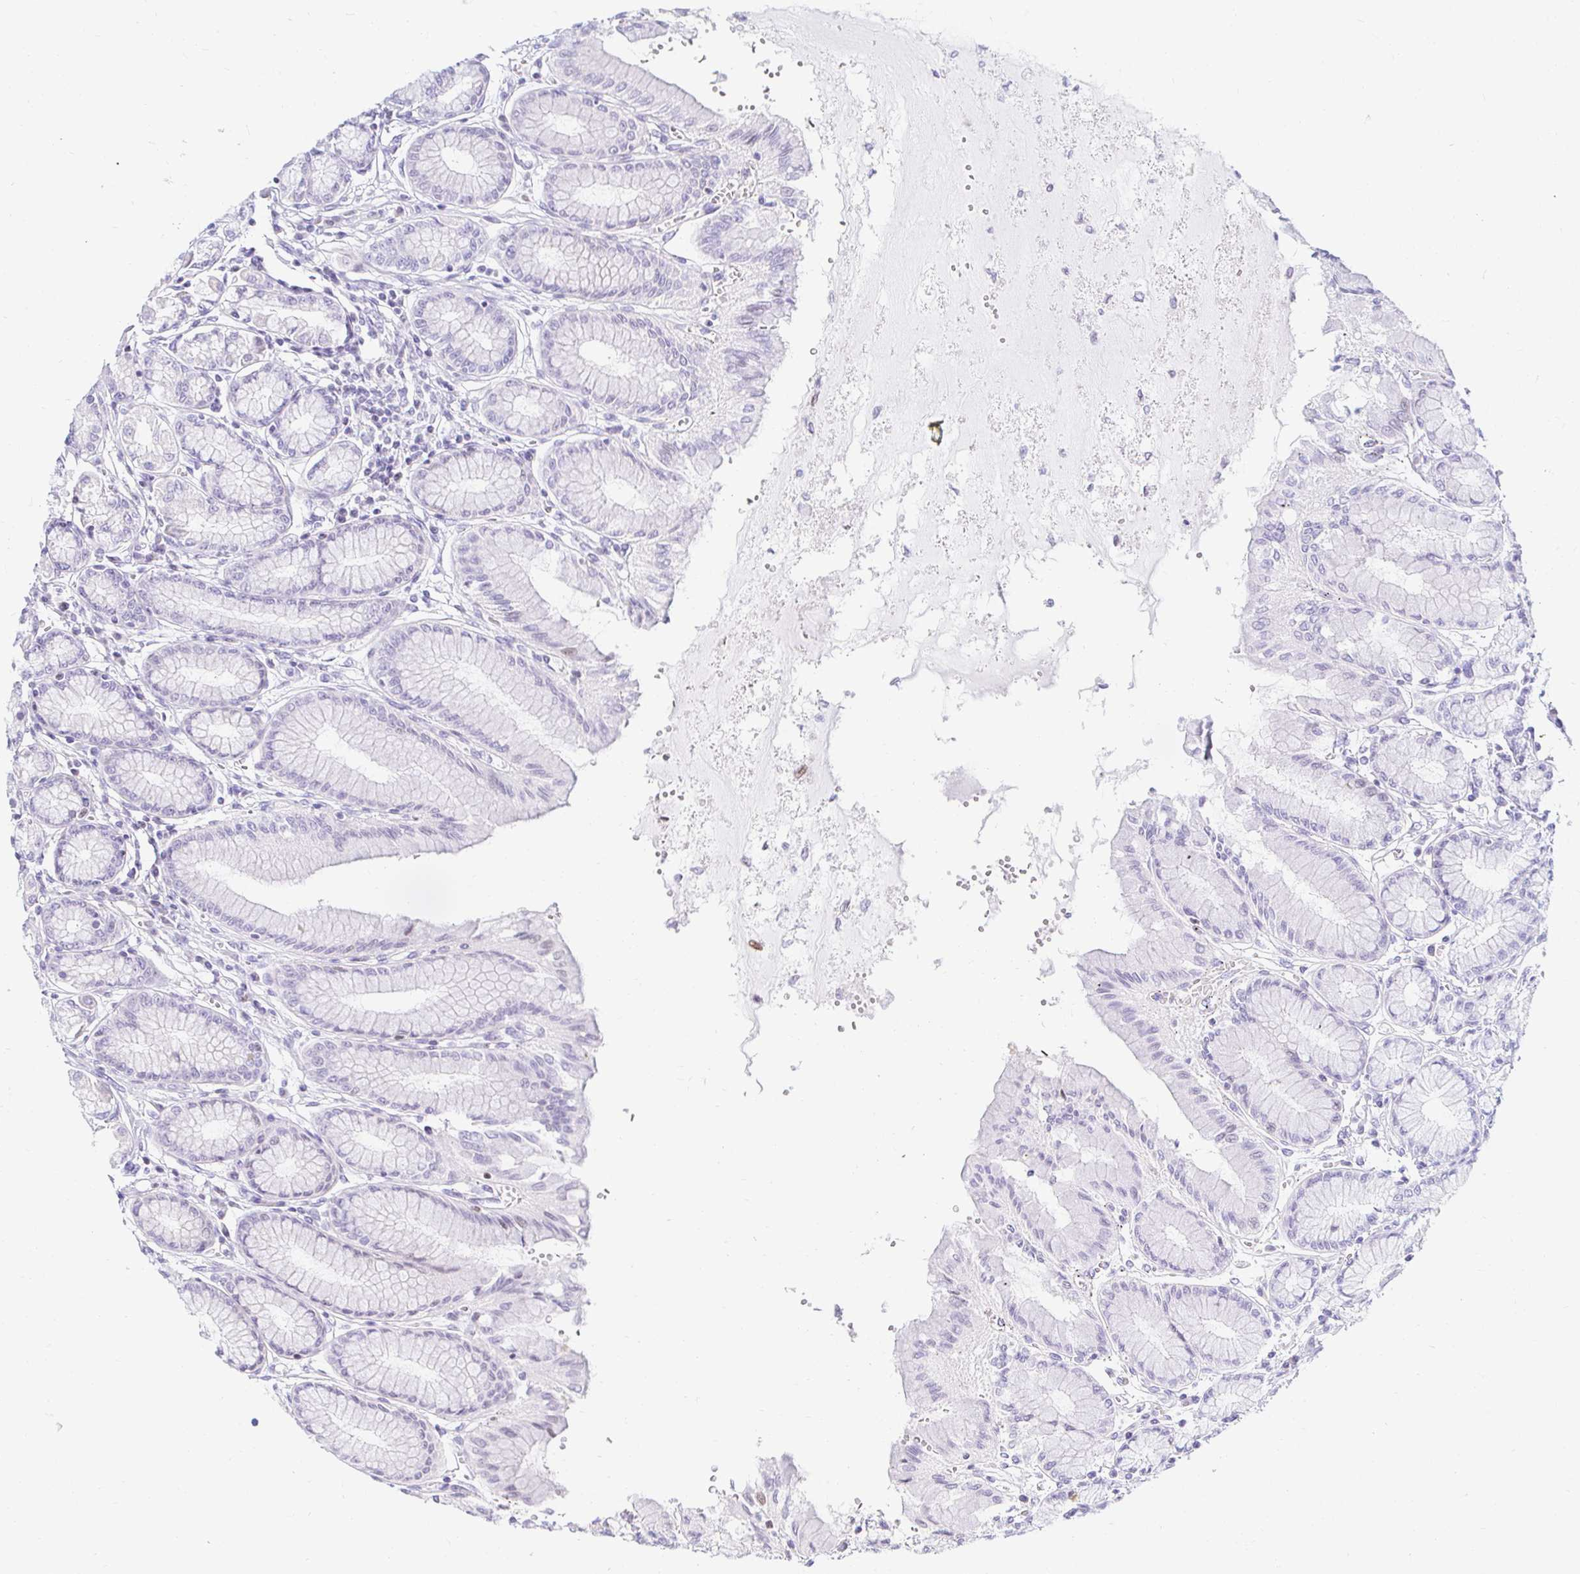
{"staining": {"intensity": "weak", "quantity": "<25%", "location": "nuclear"}, "tissue": "stomach", "cell_type": "Glandular cells", "image_type": "normal", "snomed": [{"axis": "morphology", "description": "Normal tissue, NOS"}, {"axis": "topography", "description": "Stomach"}, {"axis": "topography", "description": "Stomach, lower"}], "caption": "This is an IHC histopathology image of benign human stomach. There is no positivity in glandular cells.", "gene": "CAPSL", "patient": {"sex": "male", "age": 76}}